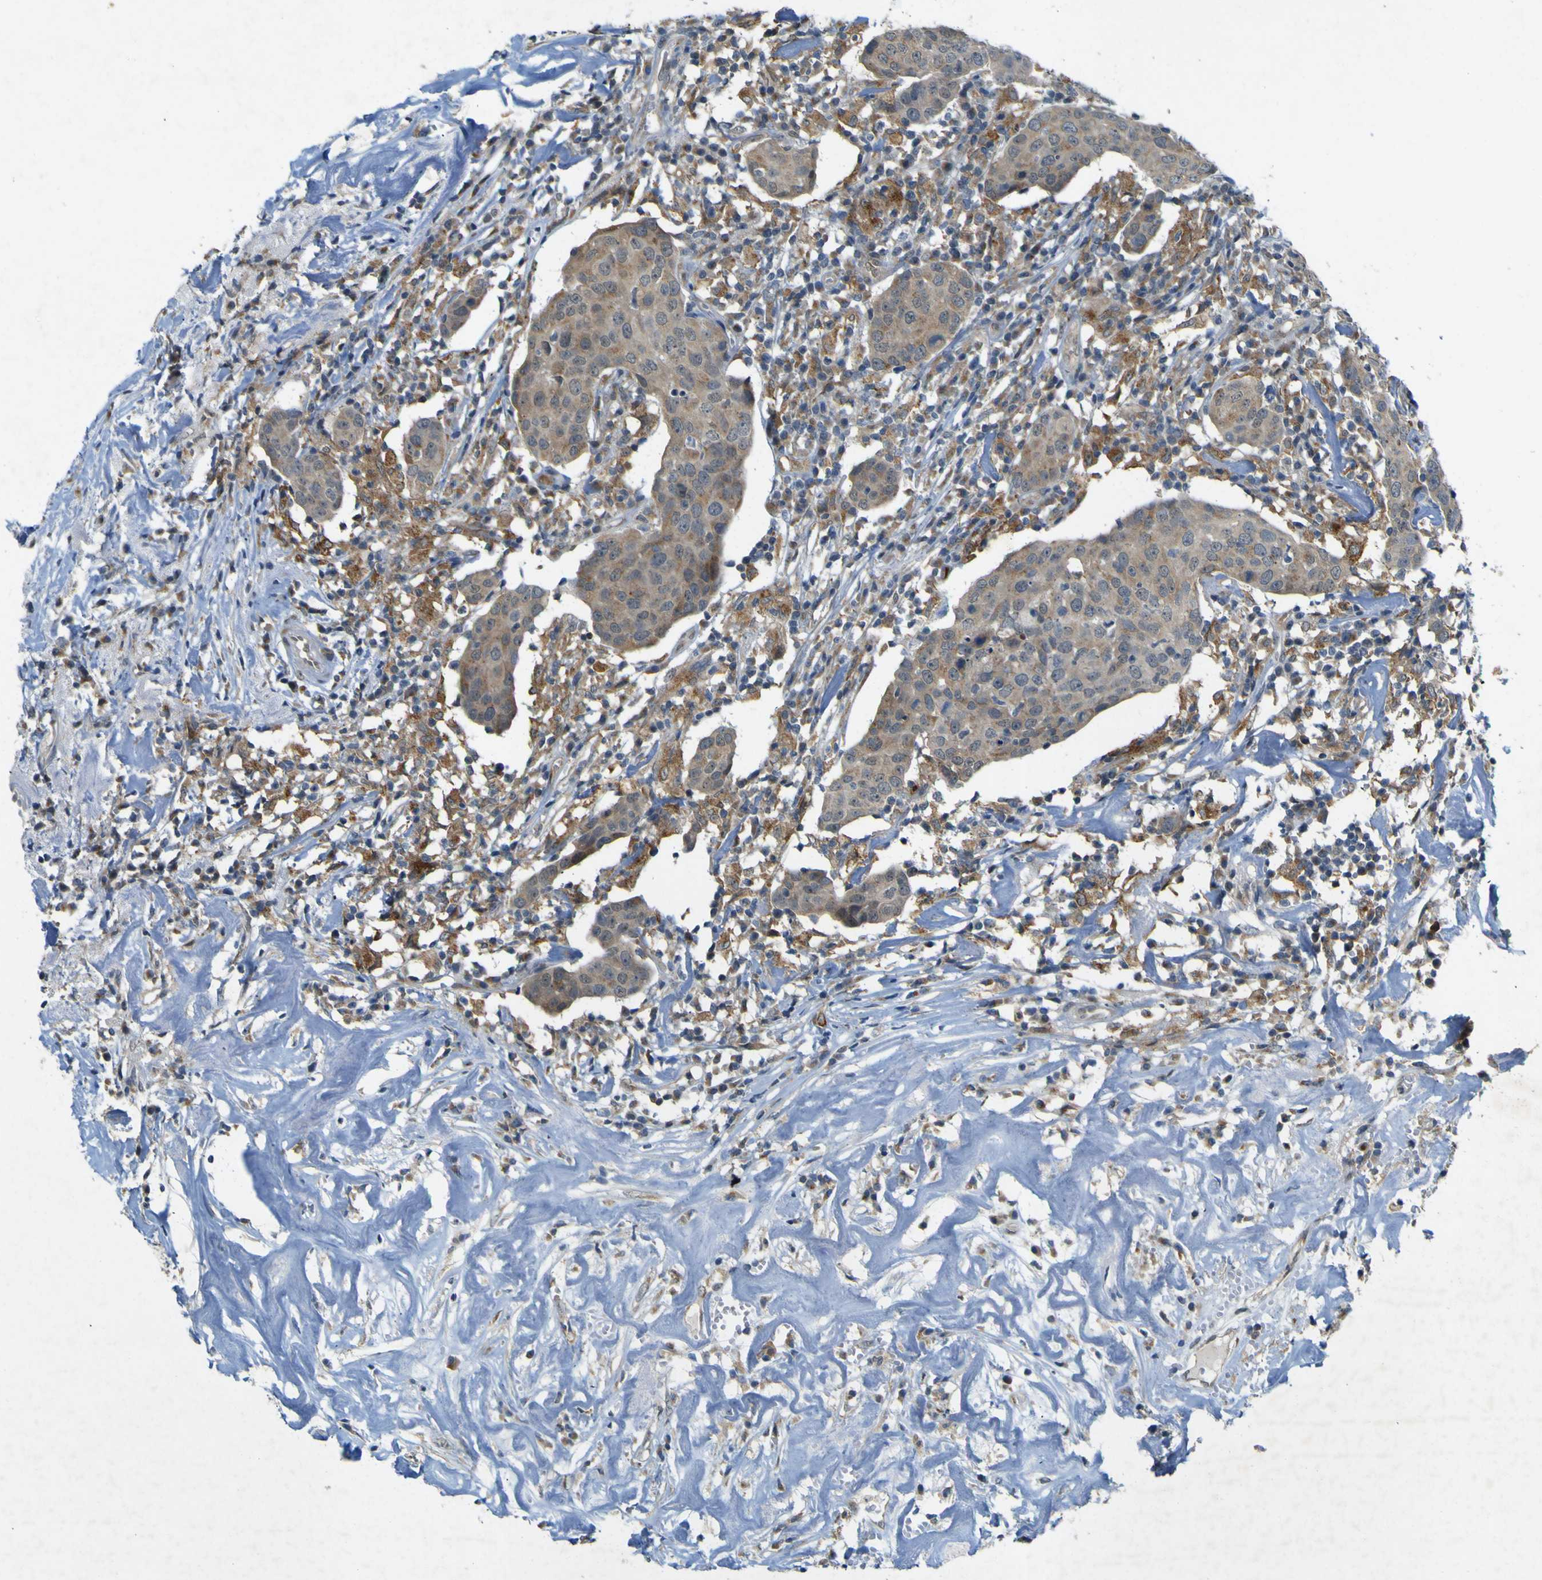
{"staining": {"intensity": "negative", "quantity": "none", "location": "none"}, "tissue": "head and neck cancer", "cell_type": "Tumor cells", "image_type": "cancer", "snomed": [{"axis": "morphology", "description": "Adenocarcinoma, NOS"}, {"axis": "topography", "description": "Salivary gland"}, {"axis": "topography", "description": "Head-Neck"}], "caption": "IHC image of neoplastic tissue: human adenocarcinoma (head and neck) stained with DAB reveals no significant protein expression in tumor cells.", "gene": "IGF2R", "patient": {"sex": "female", "age": 65}}